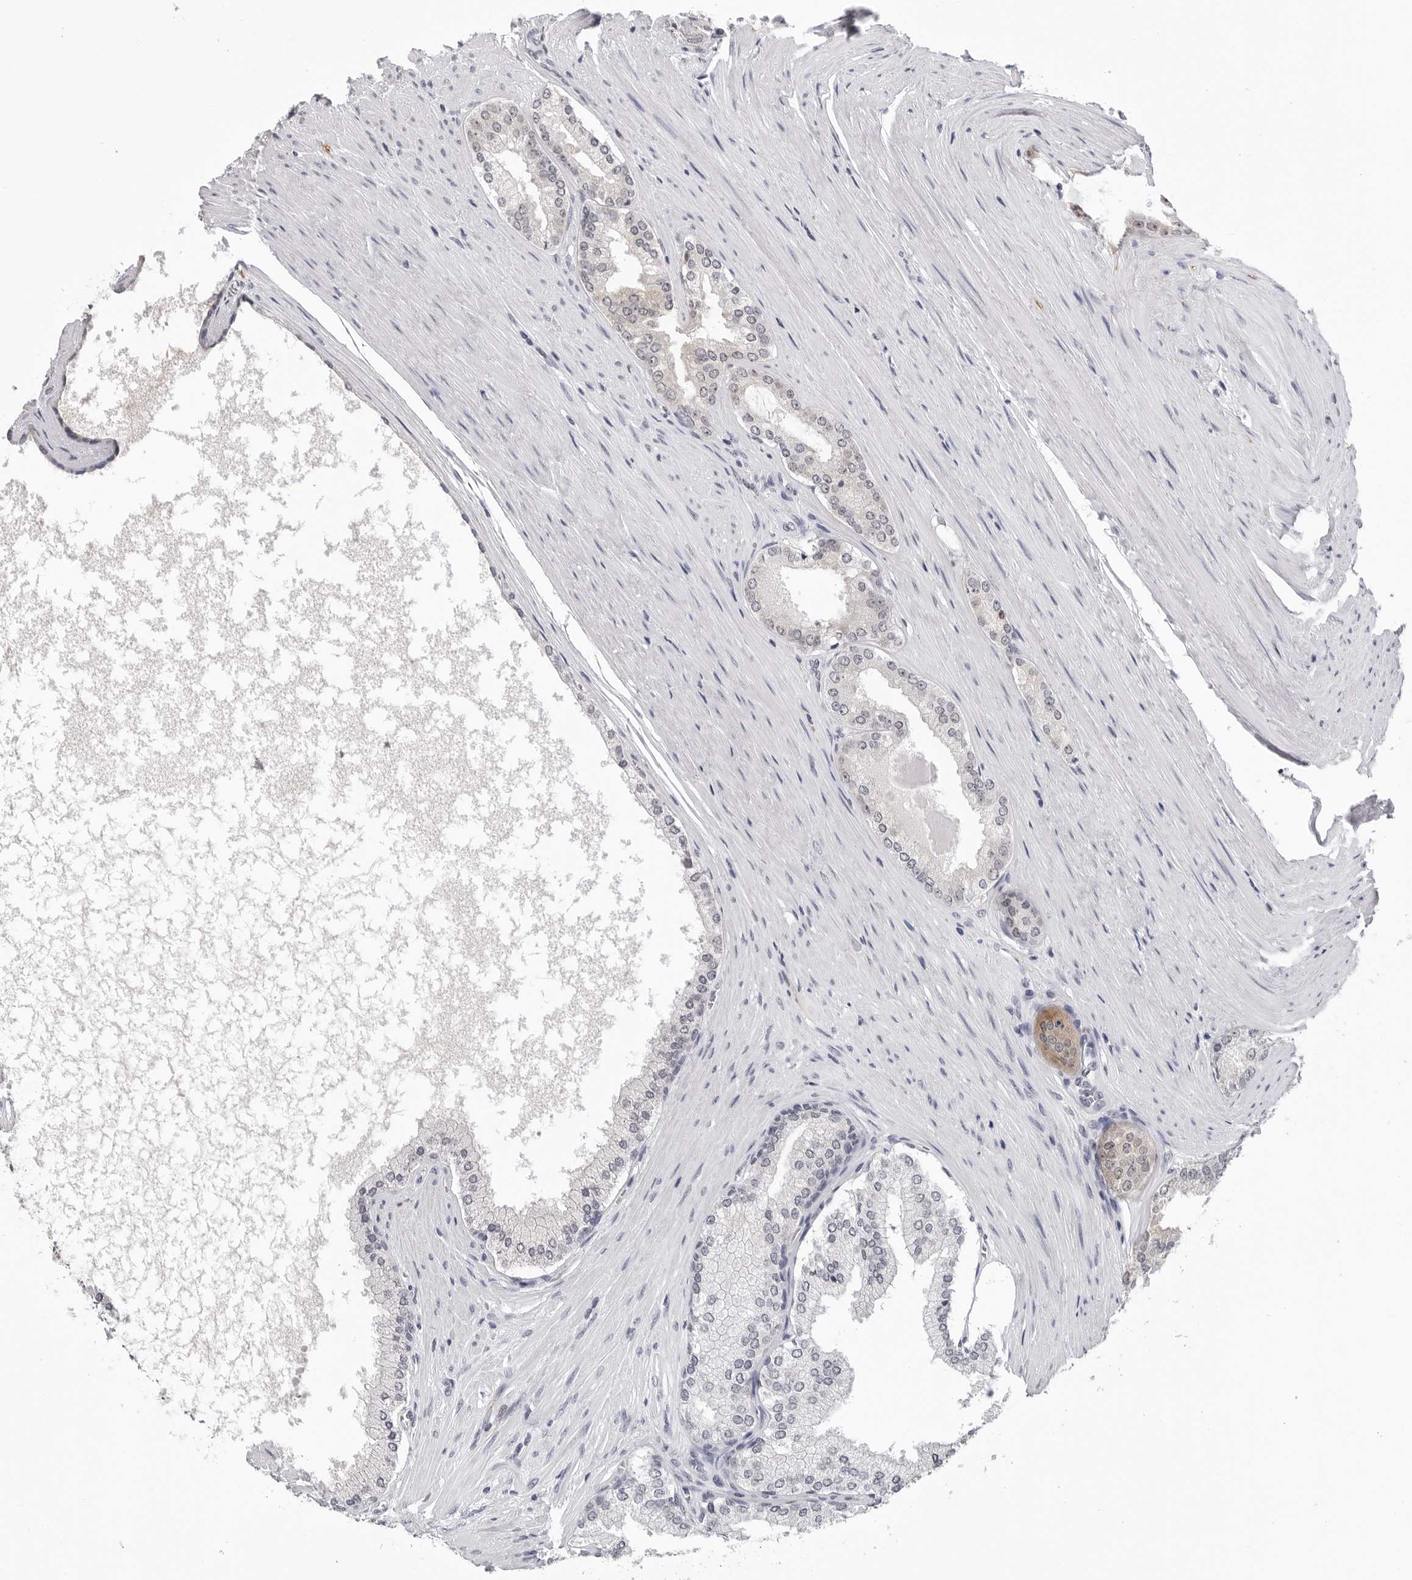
{"staining": {"intensity": "negative", "quantity": "none", "location": "none"}, "tissue": "prostate cancer", "cell_type": "Tumor cells", "image_type": "cancer", "snomed": [{"axis": "morphology", "description": "Adenocarcinoma, High grade"}, {"axis": "topography", "description": "Prostate"}], "caption": "This is an immunohistochemistry histopathology image of prostate cancer. There is no positivity in tumor cells.", "gene": "GNL2", "patient": {"sex": "male", "age": 60}}